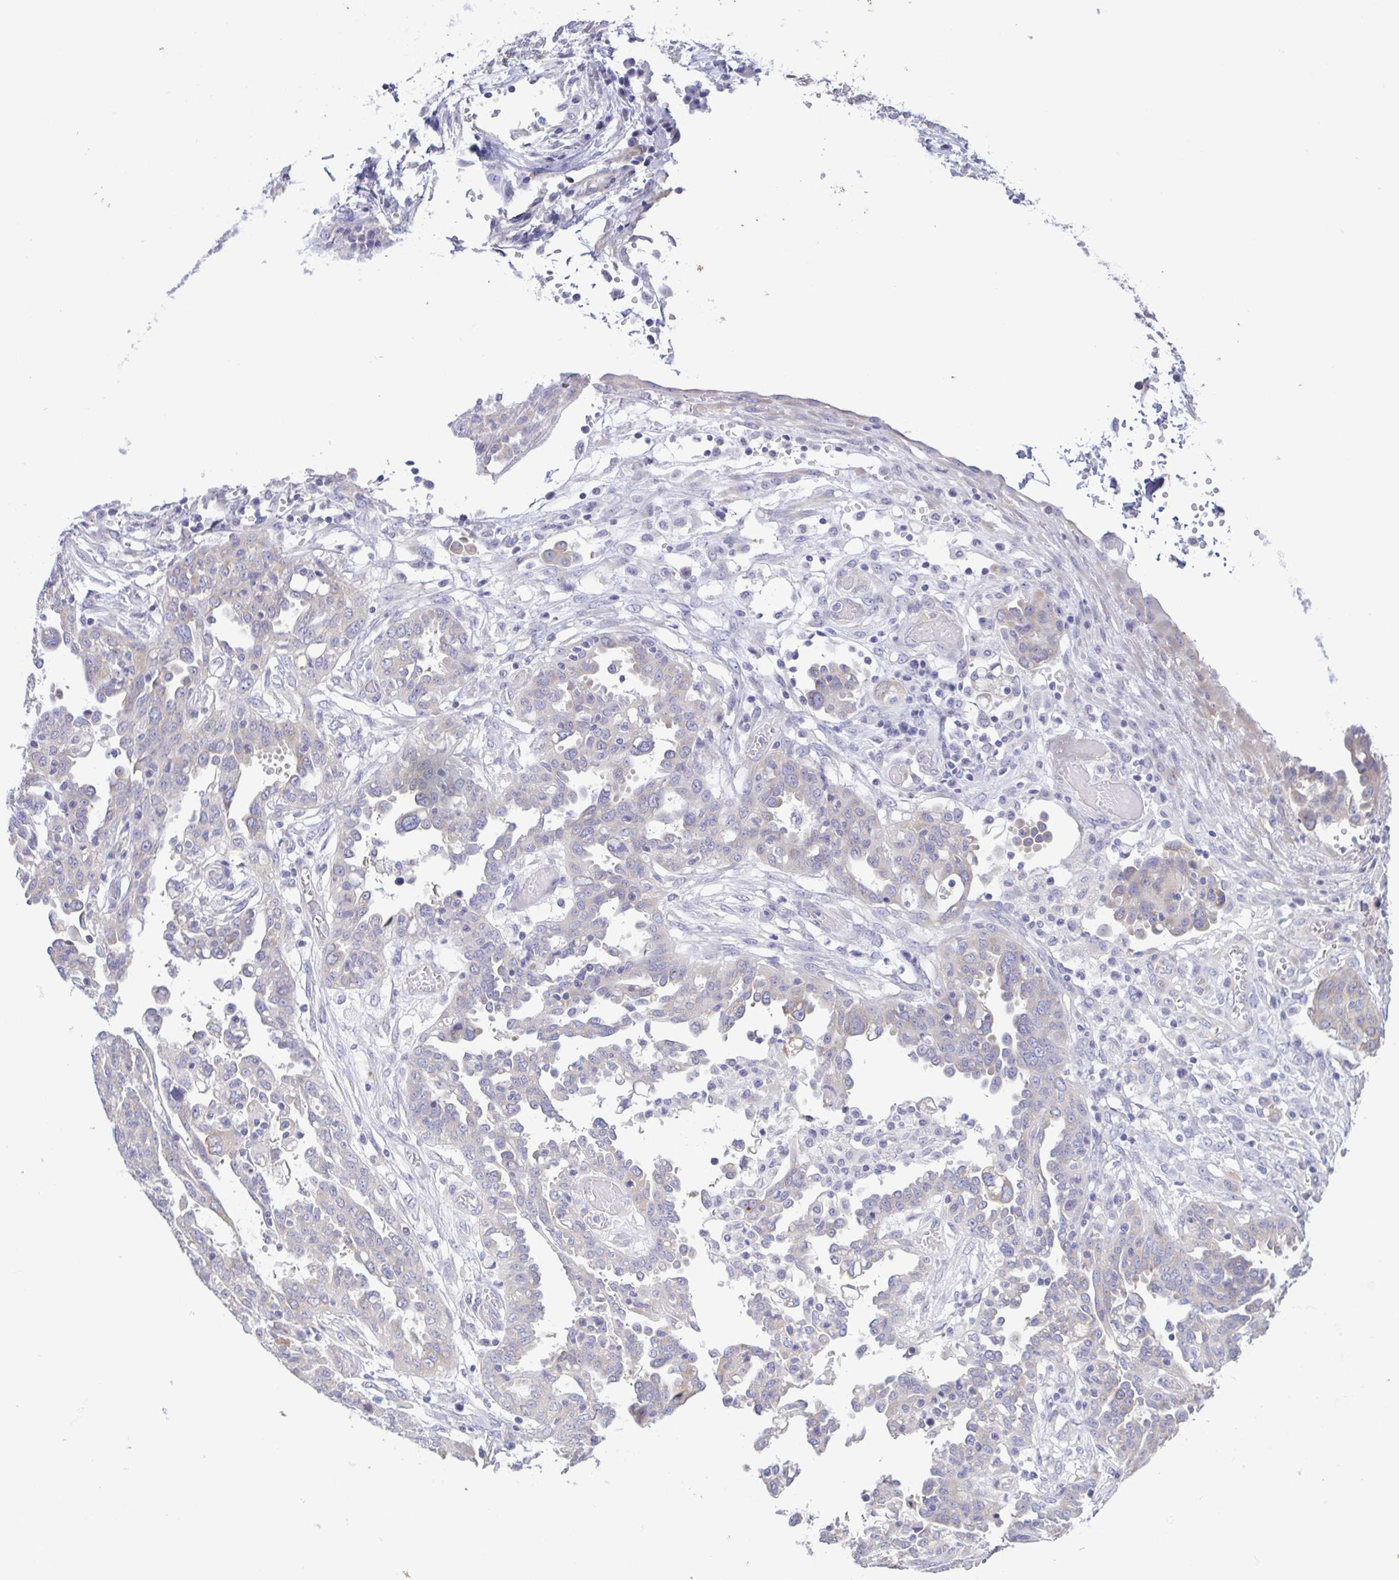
{"staining": {"intensity": "negative", "quantity": "none", "location": "none"}, "tissue": "ovarian cancer", "cell_type": "Tumor cells", "image_type": "cancer", "snomed": [{"axis": "morphology", "description": "Cystadenocarcinoma, serous, NOS"}, {"axis": "topography", "description": "Ovary"}], "caption": "Serous cystadenocarcinoma (ovarian) was stained to show a protein in brown. There is no significant staining in tumor cells.", "gene": "TNNI3", "patient": {"sex": "female", "age": 67}}